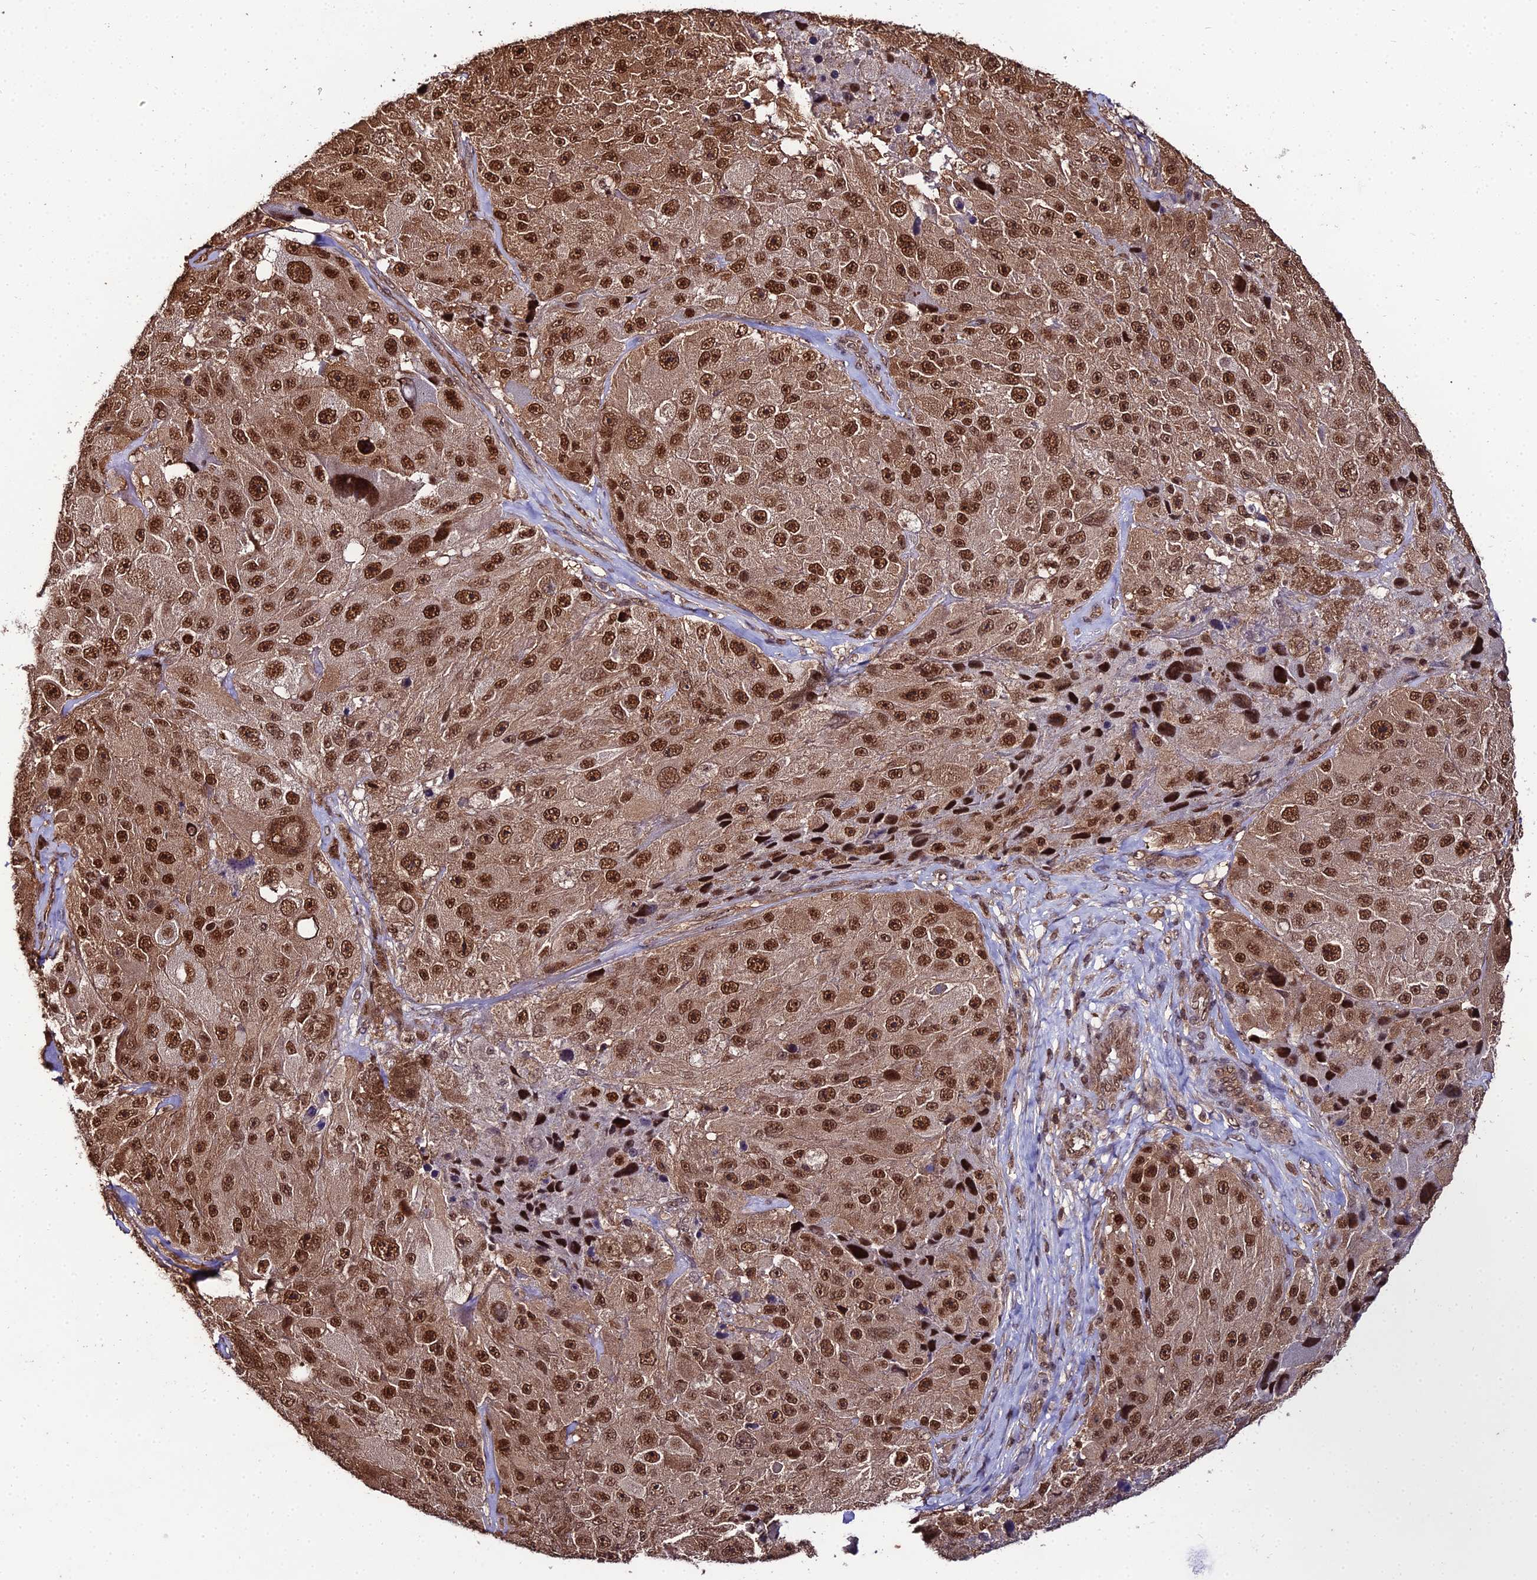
{"staining": {"intensity": "strong", "quantity": ">75%", "location": "cytoplasmic/membranous,nuclear"}, "tissue": "melanoma", "cell_type": "Tumor cells", "image_type": "cancer", "snomed": [{"axis": "morphology", "description": "Malignant melanoma, Metastatic site"}, {"axis": "topography", "description": "Lymph node"}], "caption": "Protein expression analysis of malignant melanoma (metastatic site) exhibits strong cytoplasmic/membranous and nuclear staining in approximately >75% of tumor cells. Using DAB (brown) and hematoxylin (blue) stains, captured at high magnification using brightfield microscopy.", "gene": "PPP4C", "patient": {"sex": "male", "age": 62}}